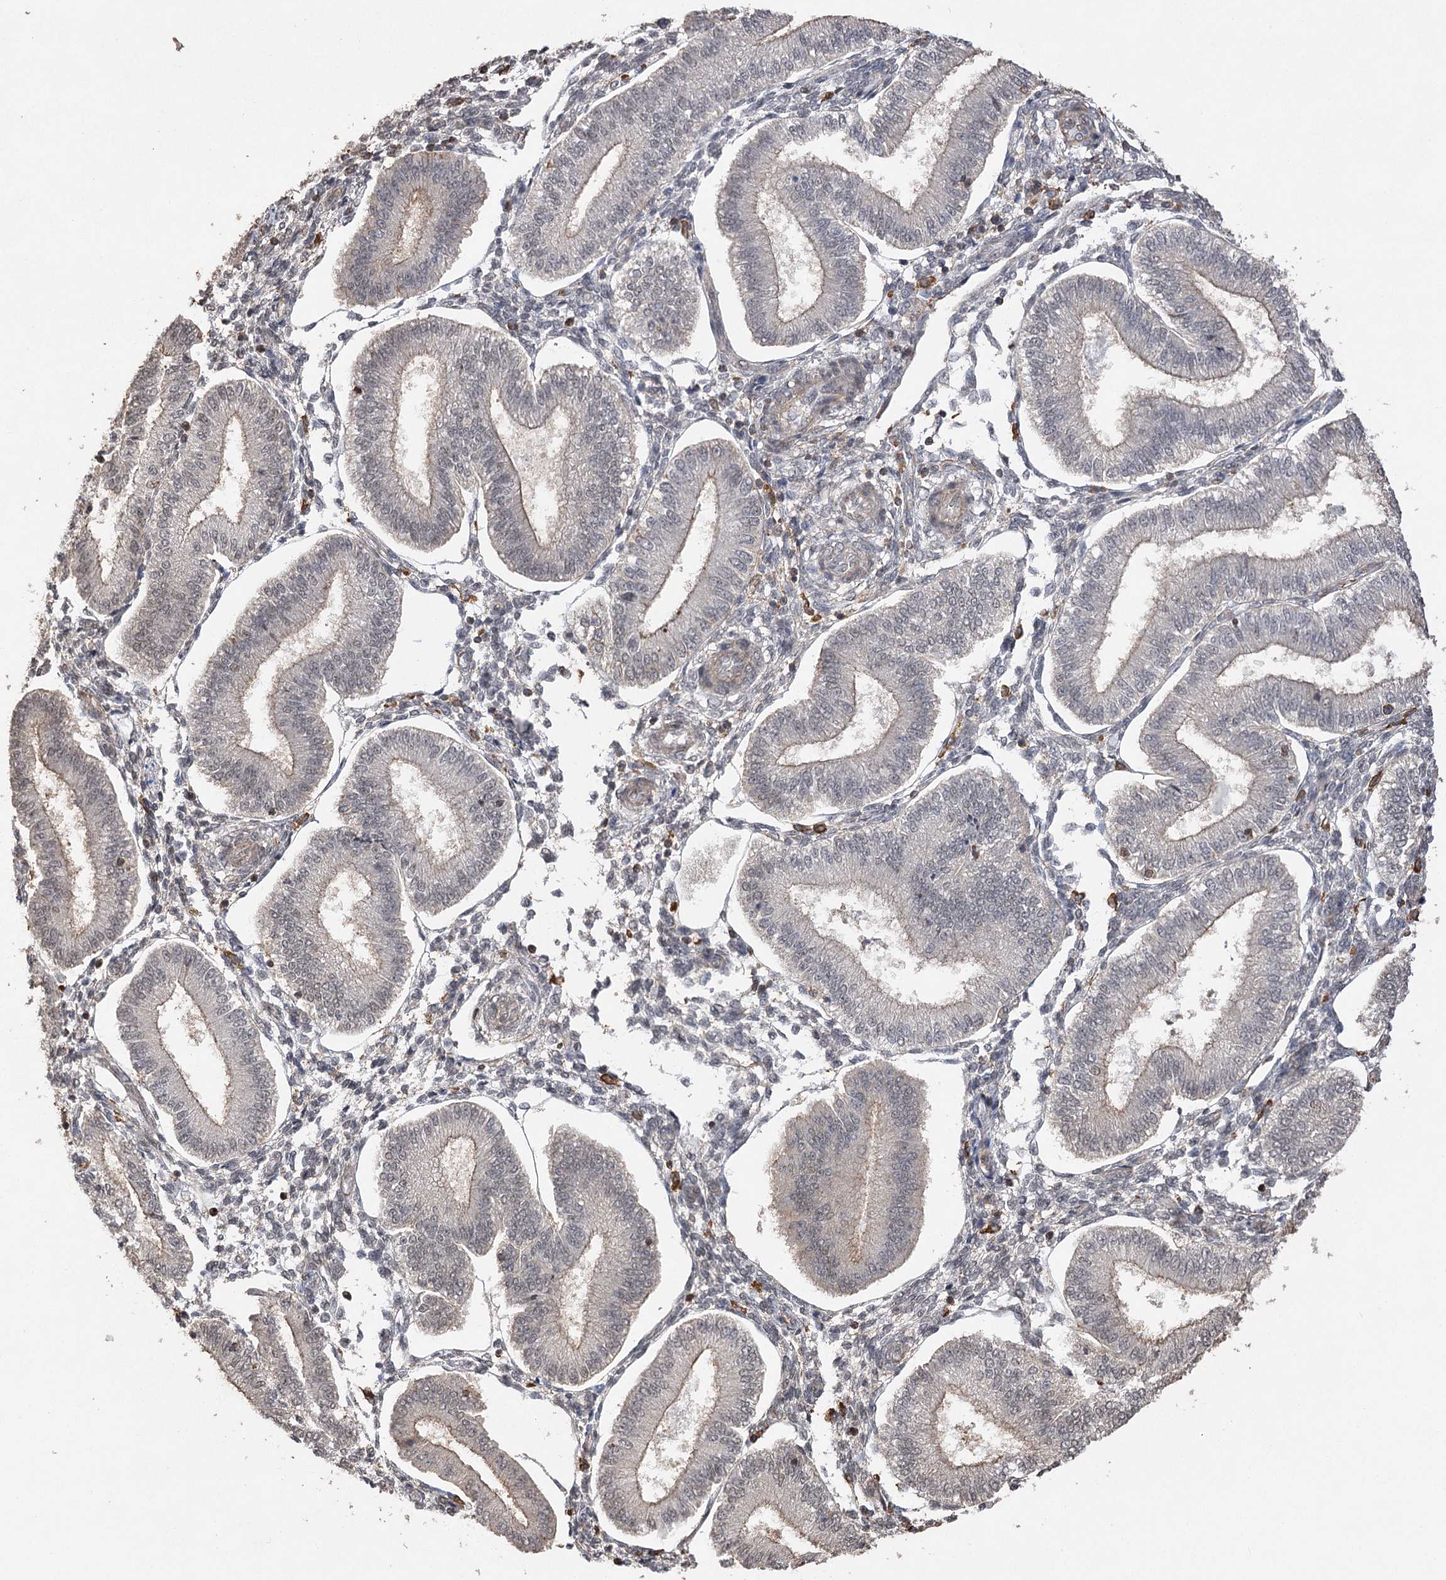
{"staining": {"intensity": "weak", "quantity": "25%-75%", "location": "cytoplasmic/membranous"}, "tissue": "endometrium", "cell_type": "Cells in endometrial stroma", "image_type": "normal", "snomed": [{"axis": "morphology", "description": "Normal tissue, NOS"}, {"axis": "topography", "description": "Endometrium"}], "caption": "Protein analysis of benign endometrium reveals weak cytoplasmic/membranous expression in about 25%-75% of cells in endometrial stroma. (brown staining indicates protein expression, while blue staining denotes nuclei).", "gene": "OBSL1", "patient": {"sex": "female", "age": 39}}